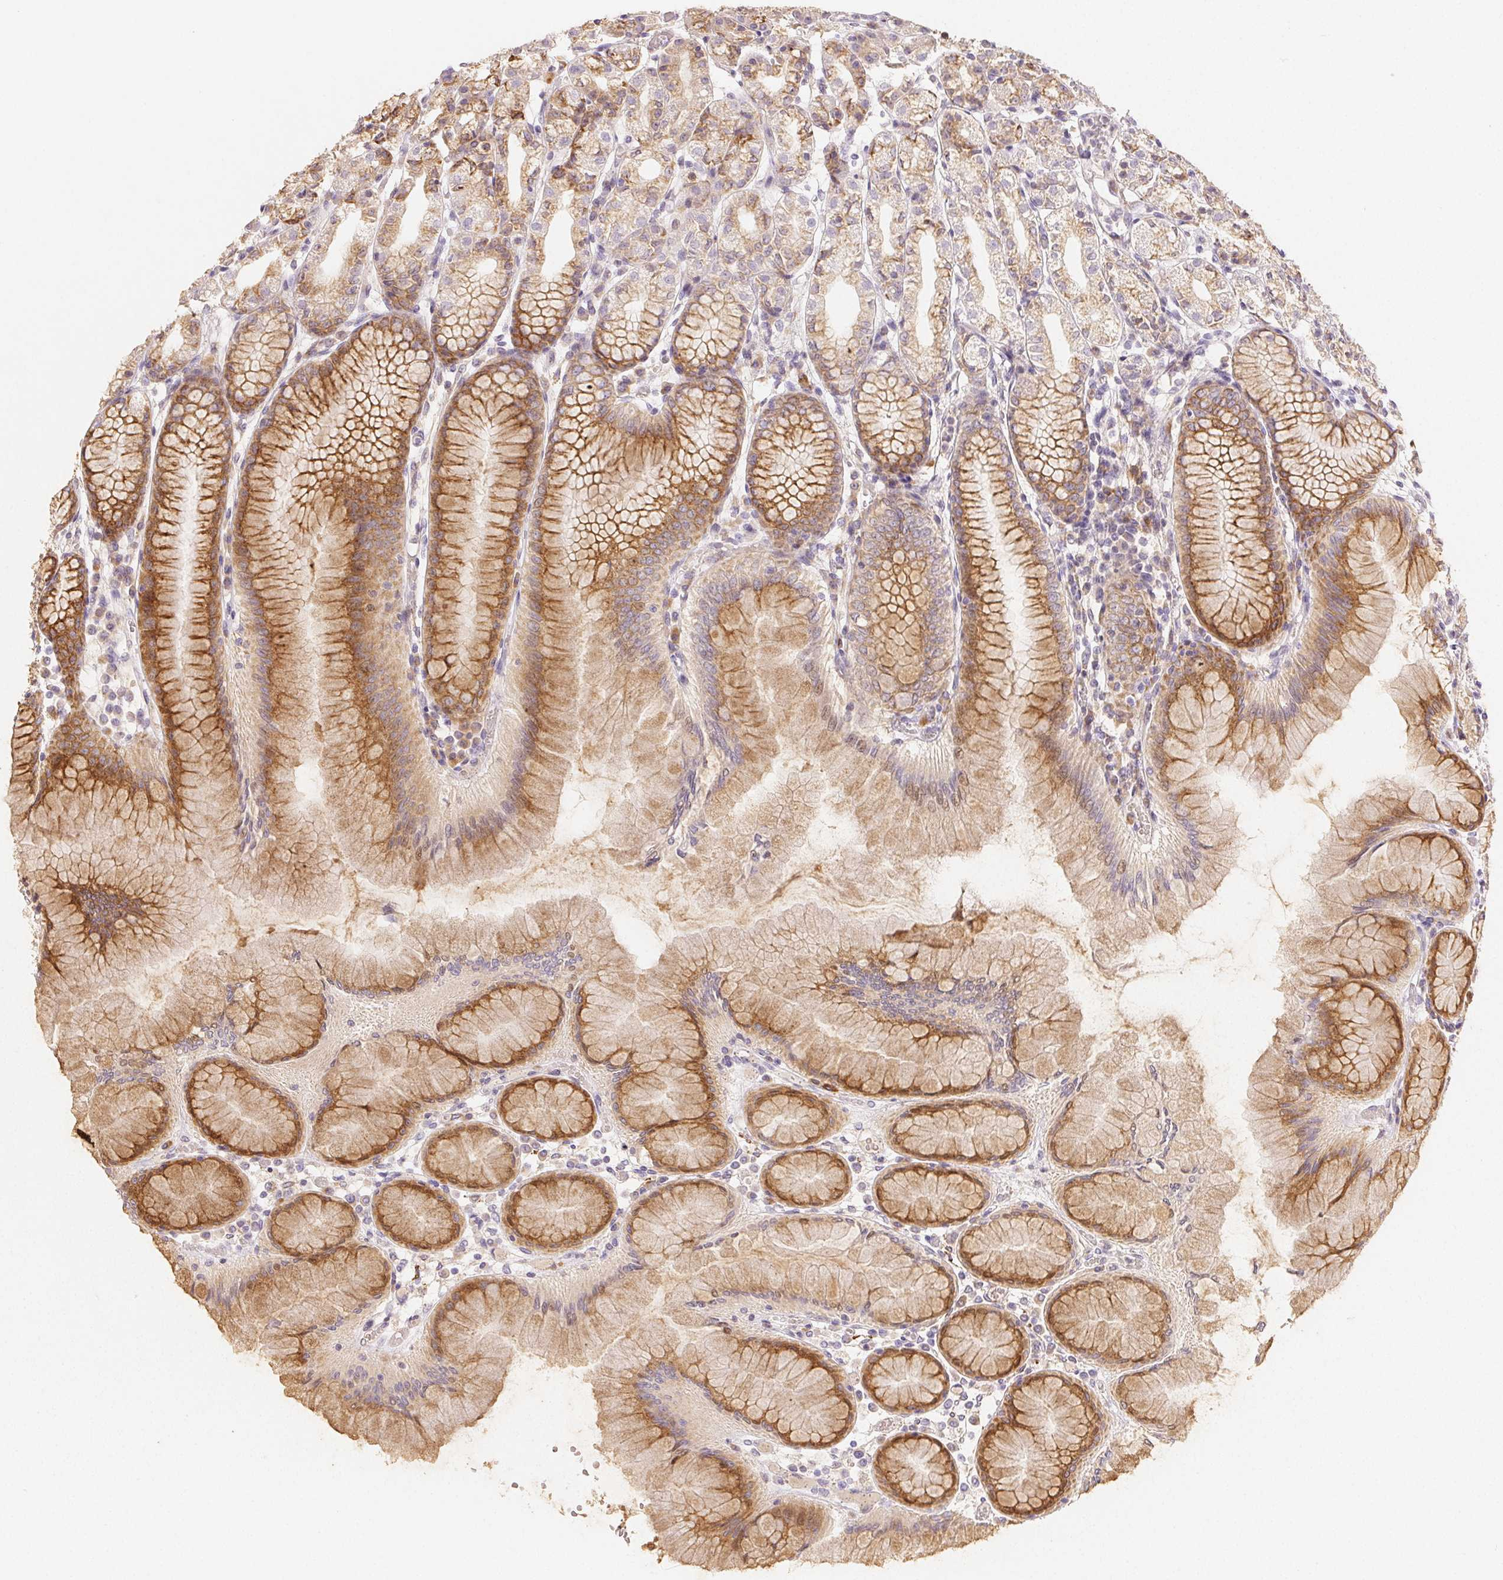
{"staining": {"intensity": "moderate", "quantity": "25%-75%", "location": "cytoplasmic/membranous"}, "tissue": "stomach", "cell_type": "Glandular cells", "image_type": "normal", "snomed": [{"axis": "morphology", "description": "Normal tissue, NOS"}, {"axis": "topography", "description": "Stomach"}], "caption": "This micrograph reveals IHC staining of normal stomach, with medium moderate cytoplasmic/membranous positivity in approximately 25%-75% of glandular cells.", "gene": "ACVR1B", "patient": {"sex": "female", "age": 57}}